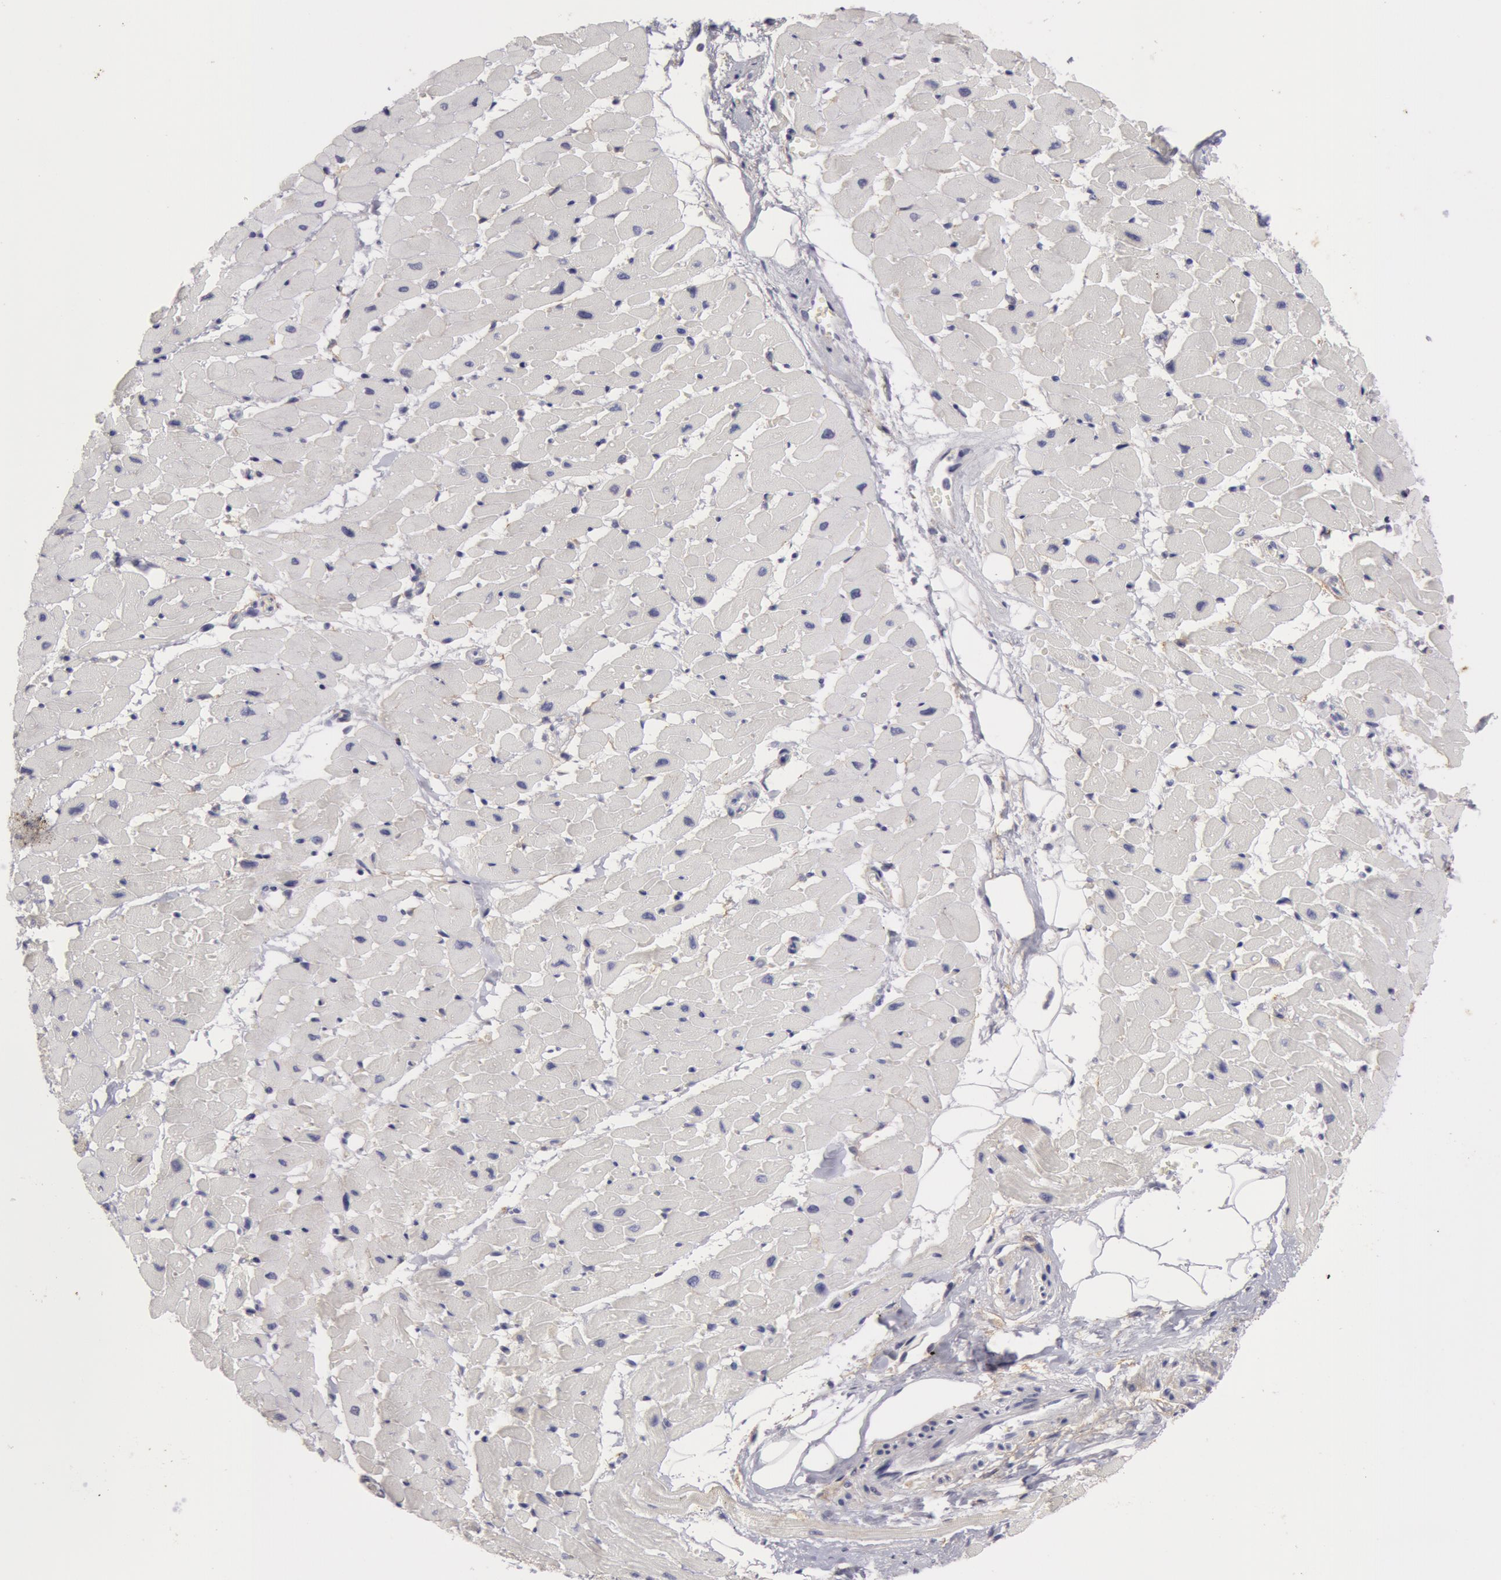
{"staining": {"intensity": "negative", "quantity": "none", "location": "none"}, "tissue": "heart muscle", "cell_type": "Cardiomyocytes", "image_type": "normal", "snomed": [{"axis": "morphology", "description": "Normal tissue, NOS"}, {"axis": "topography", "description": "Heart"}], "caption": "Immunohistochemical staining of normal human heart muscle demonstrates no significant expression in cardiomyocytes. Brightfield microscopy of immunohistochemistry stained with DAB (brown) and hematoxylin (blue), captured at high magnification.", "gene": "NLGN4X", "patient": {"sex": "female", "age": 19}}